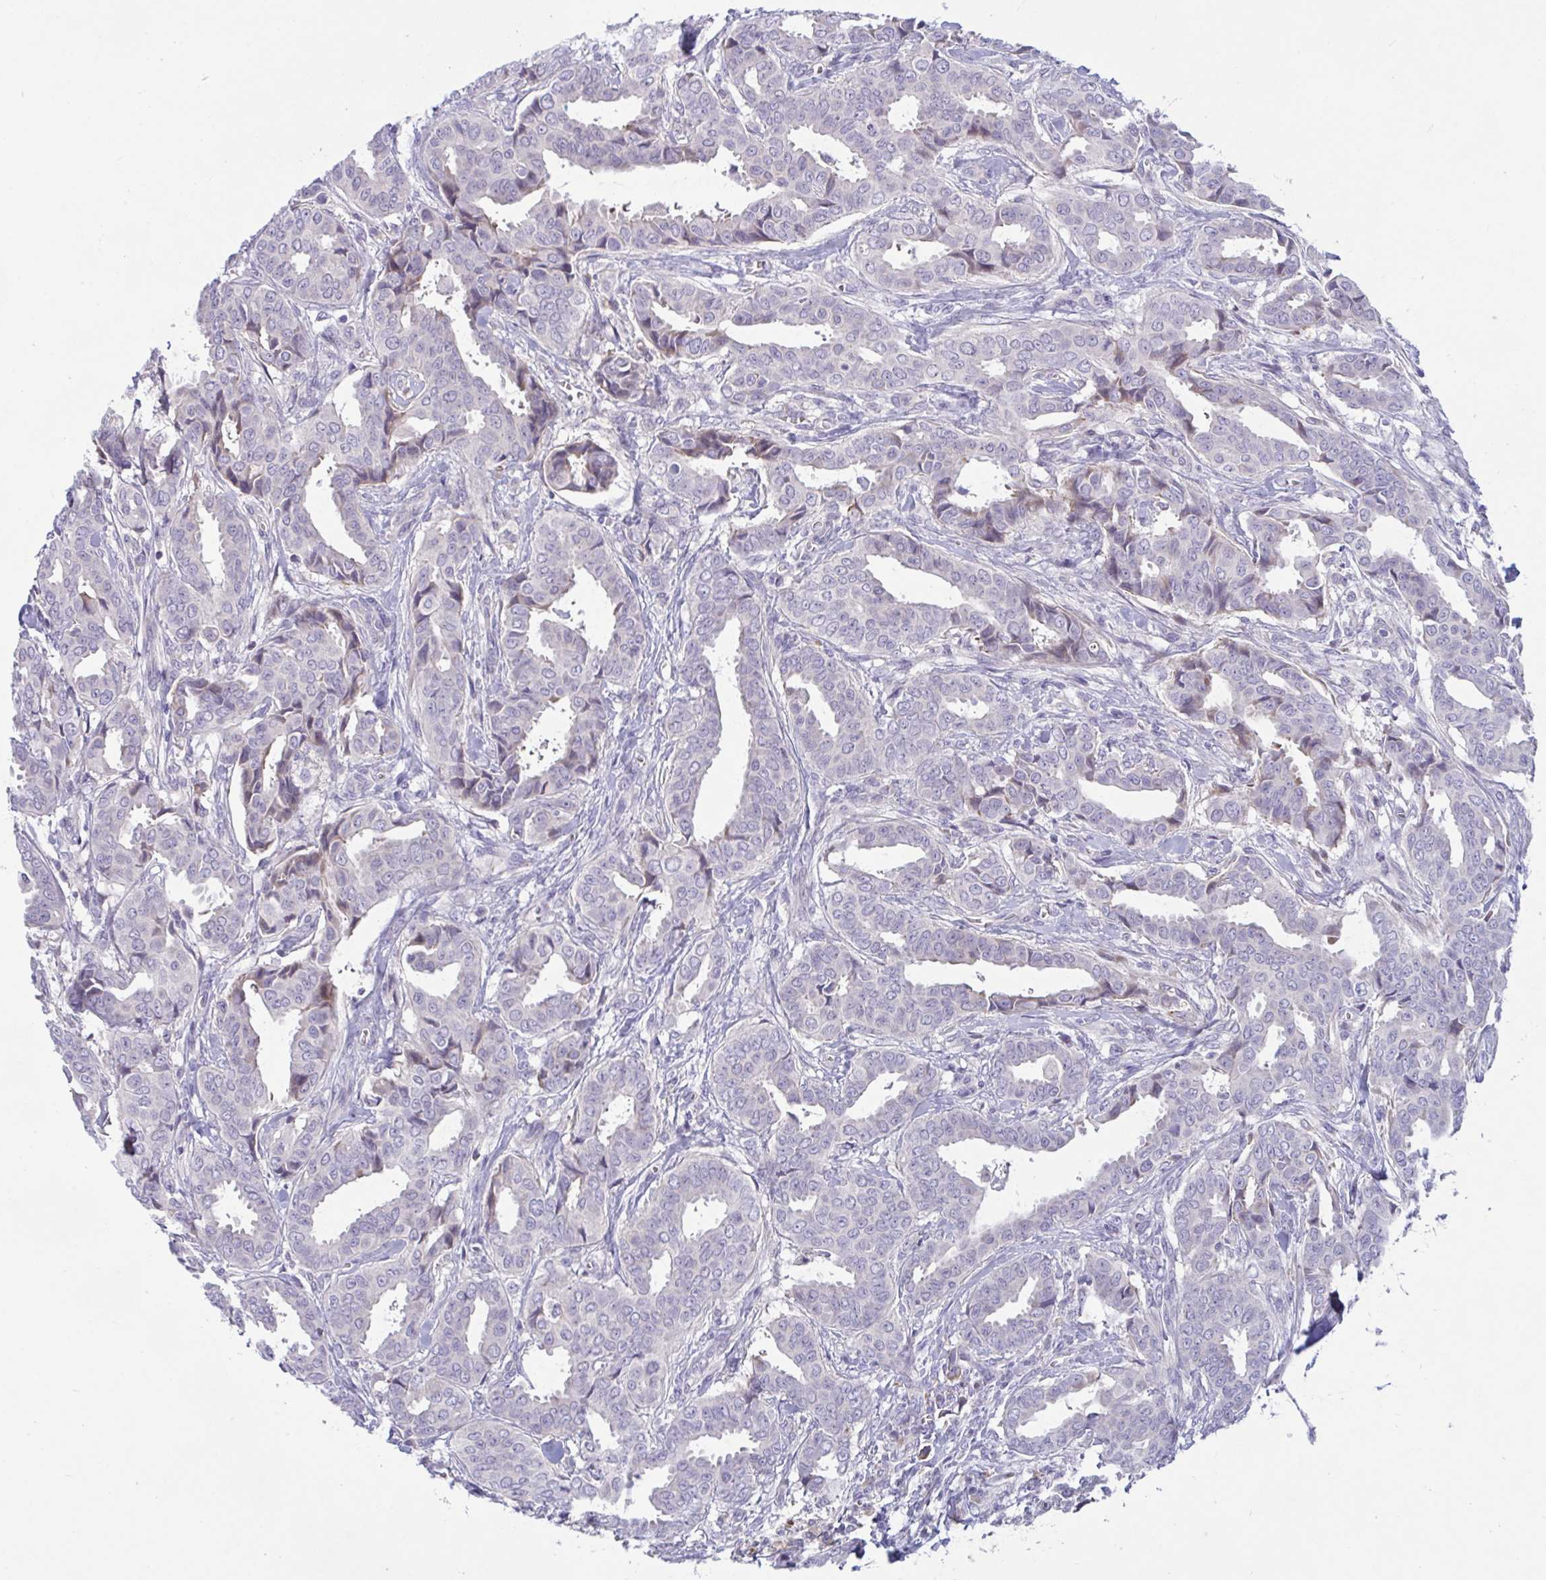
{"staining": {"intensity": "negative", "quantity": "none", "location": "none"}, "tissue": "breast cancer", "cell_type": "Tumor cells", "image_type": "cancer", "snomed": [{"axis": "morphology", "description": "Duct carcinoma"}, {"axis": "topography", "description": "Breast"}], "caption": "Immunohistochemistry histopathology image of neoplastic tissue: invasive ductal carcinoma (breast) stained with DAB shows no significant protein positivity in tumor cells.", "gene": "VWC2", "patient": {"sex": "female", "age": 45}}